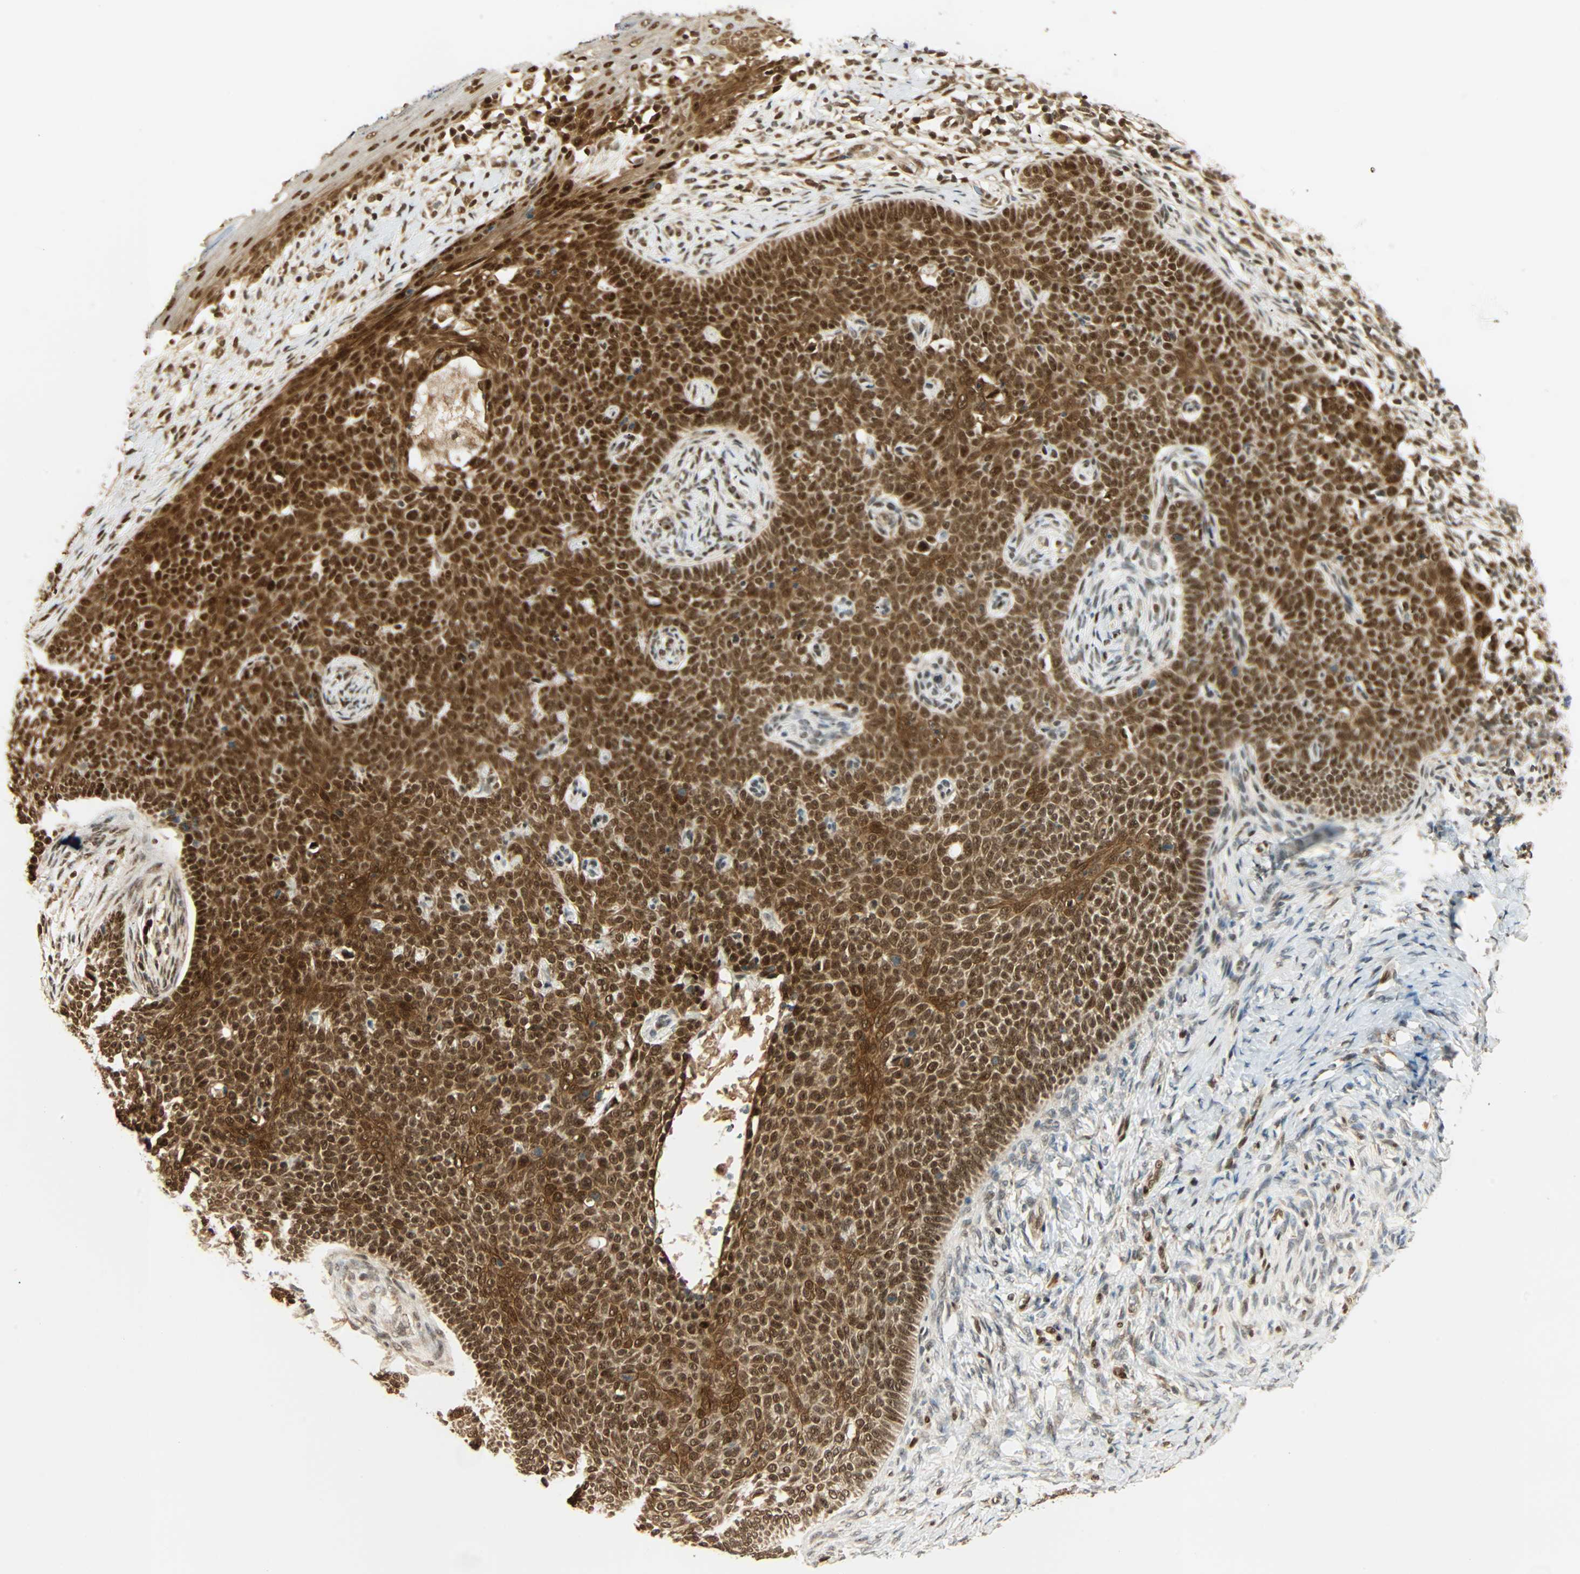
{"staining": {"intensity": "strong", "quantity": ">75%", "location": "cytoplasmic/membranous,nuclear"}, "tissue": "skin cancer", "cell_type": "Tumor cells", "image_type": "cancer", "snomed": [{"axis": "morphology", "description": "Normal tissue, NOS"}, {"axis": "morphology", "description": "Basal cell carcinoma"}, {"axis": "topography", "description": "Skin"}], "caption": "Protein expression analysis of skin cancer displays strong cytoplasmic/membranous and nuclear staining in approximately >75% of tumor cells.", "gene": "PNPLA6", "patient": {"sex": "male", "age": 87}}